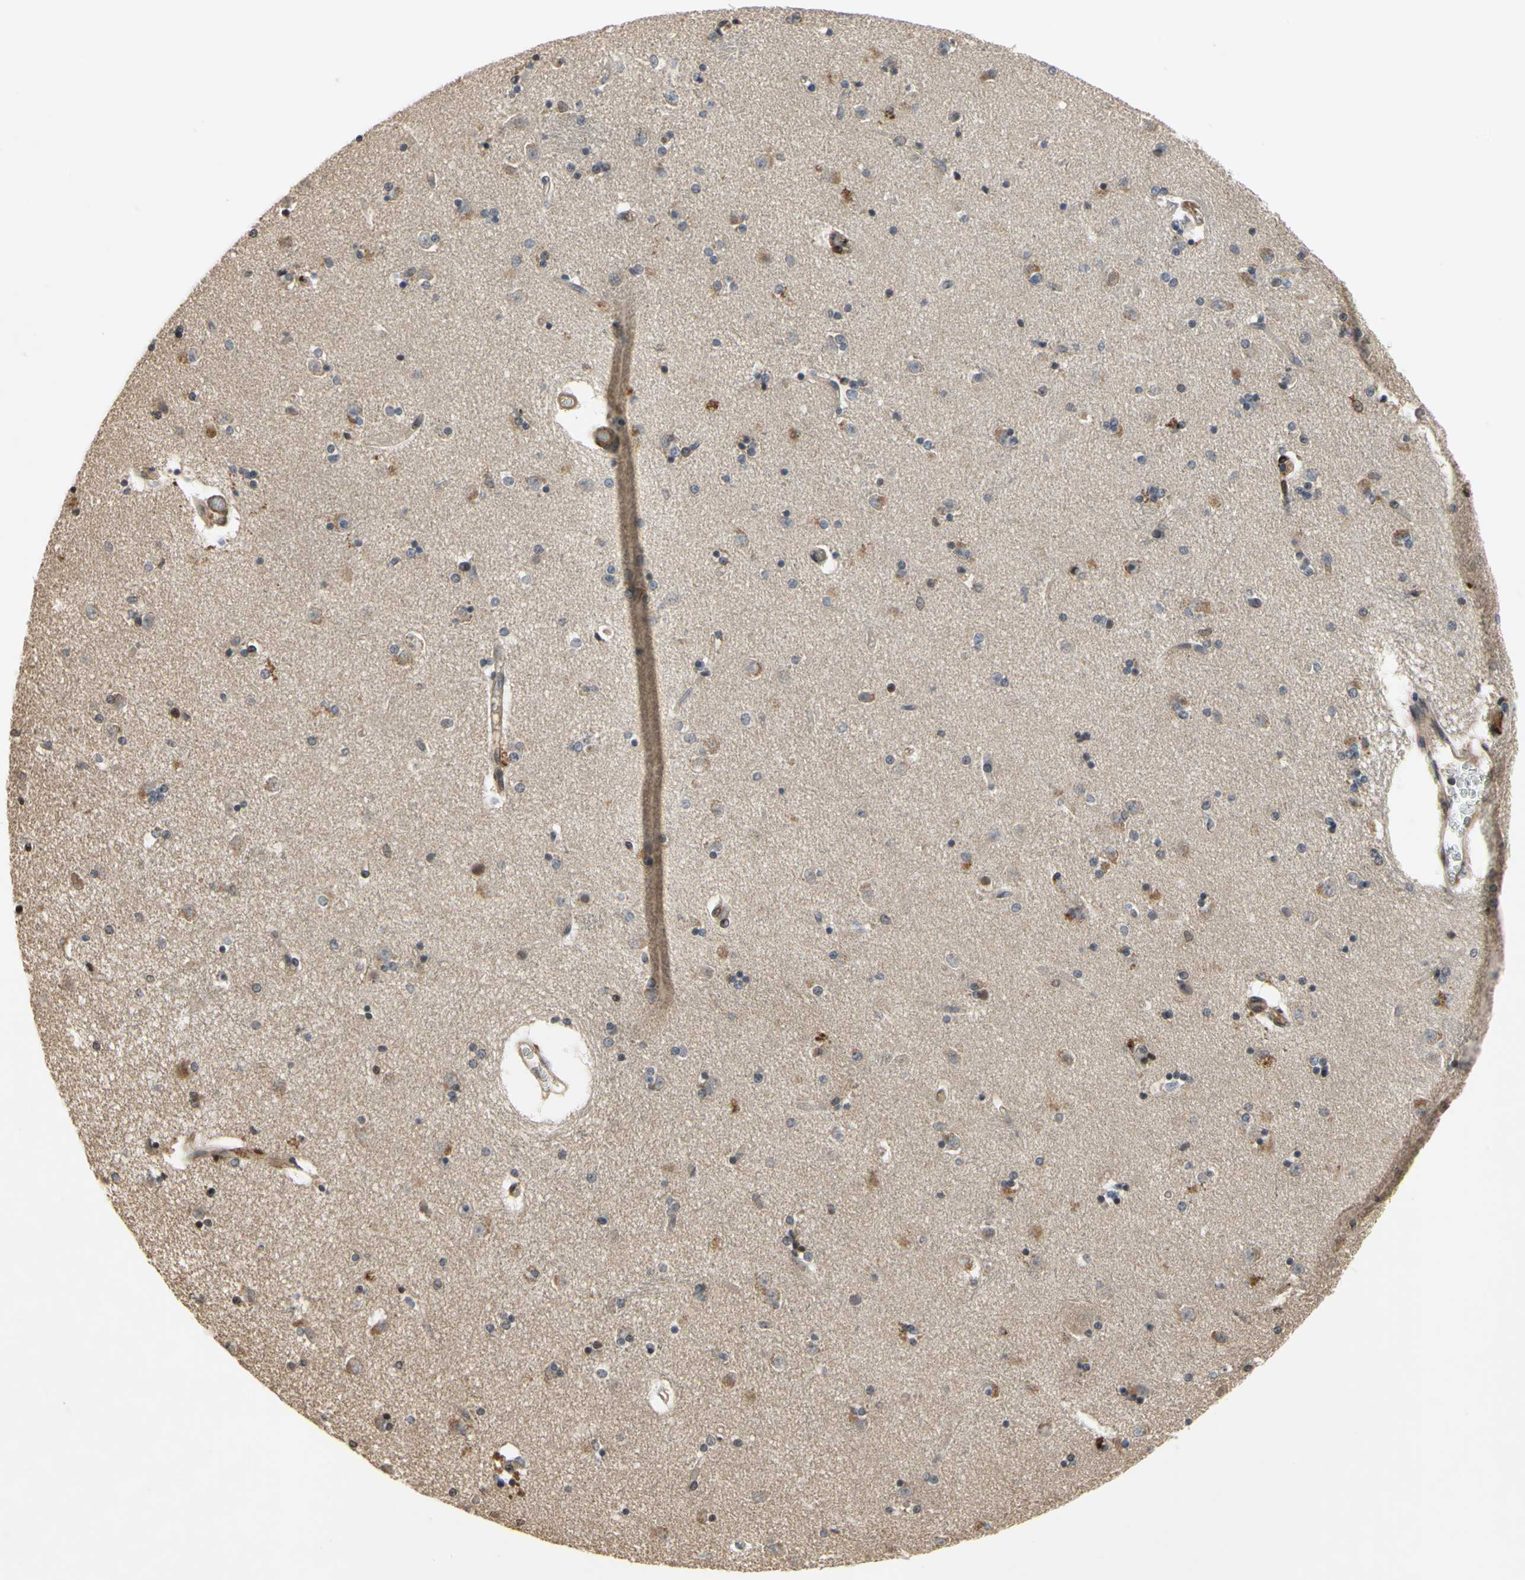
{"staining": {"intensity": "negative", "quantity": "none", "location": "none"}, "tissue": "caudate", "cell_type": "Glial cells", "image_type": "normal", "snomed": [{"axis": "morphology", "description": "Normal tissue, NOS"}, {"axis": "topography", "description": "Lateral ventricle wall"}], "caption": "High power microscopy histopathology image of an IHC histopathology image of benign caudate, revealing no significant staining in glial cells.", "gene": "PLXNA2", "patient": {"sex": "female", "age": 54}}